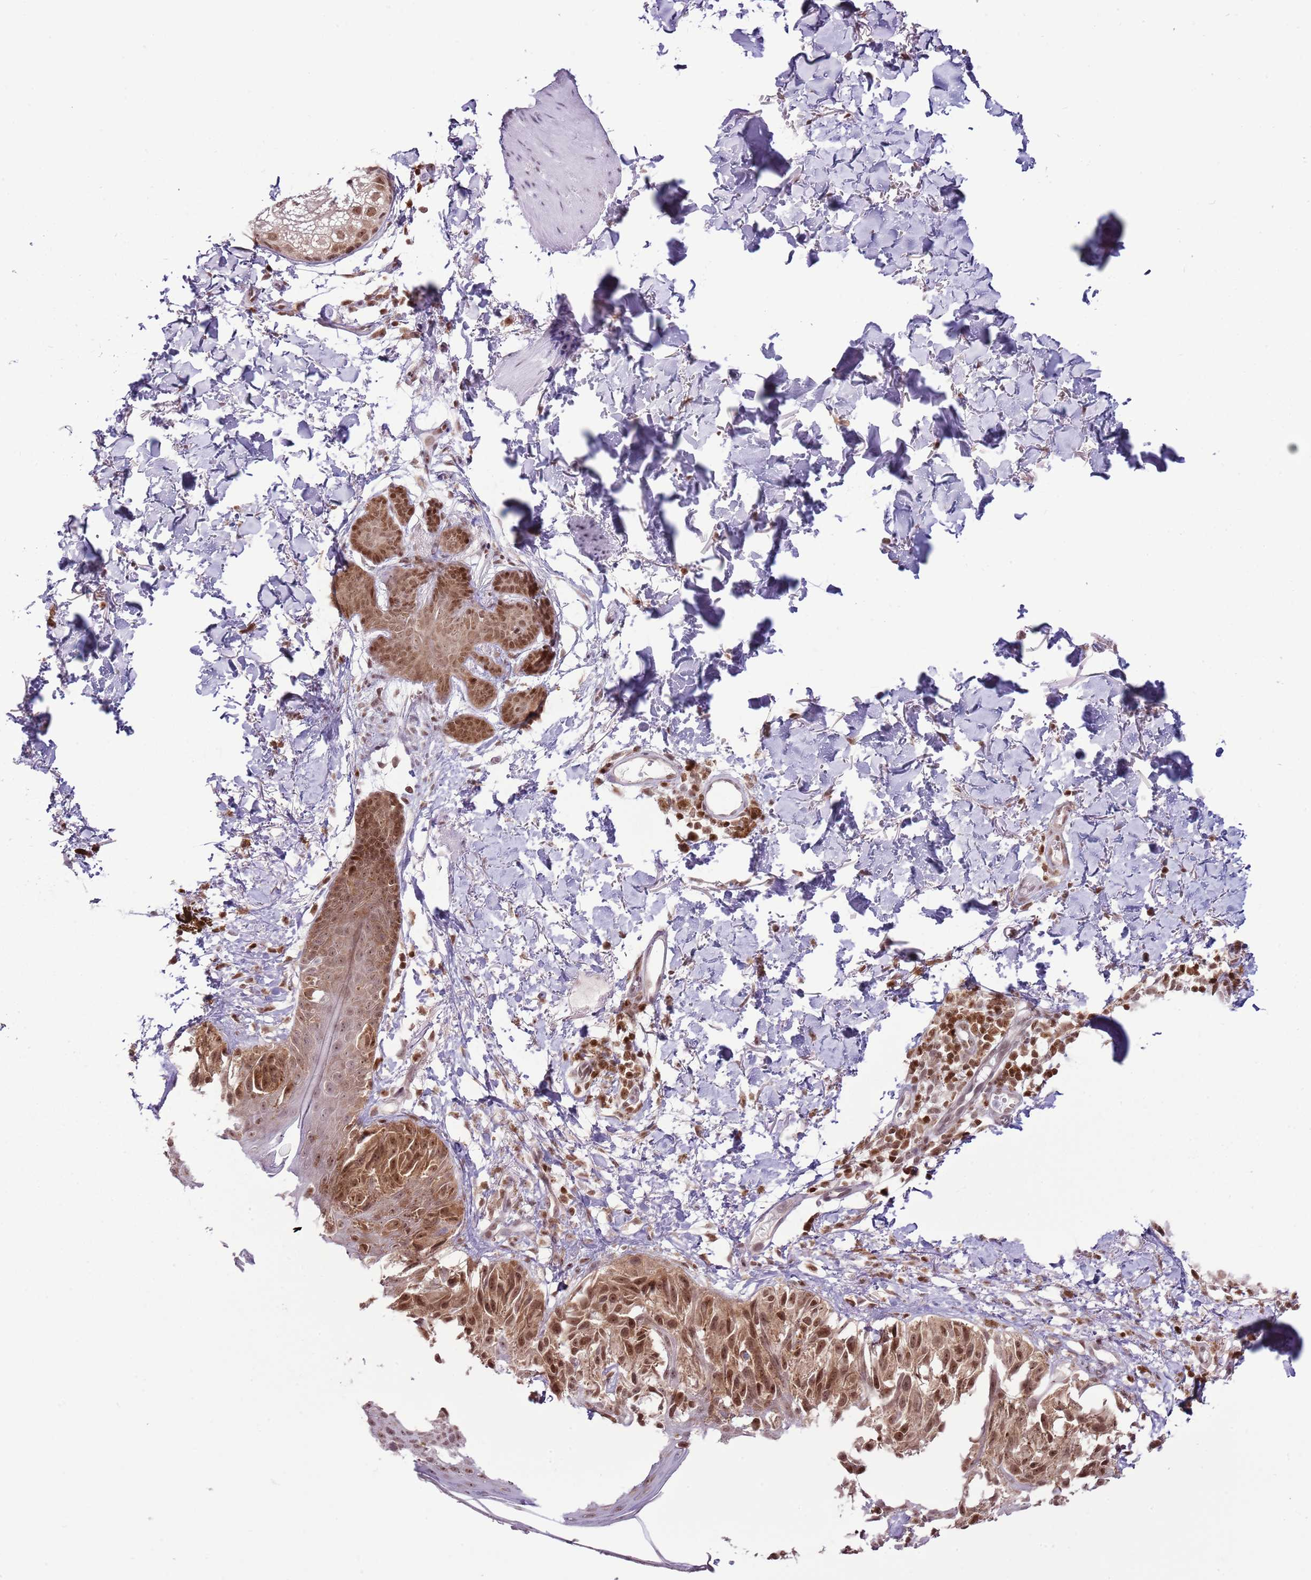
{"staining": {"intensity": "moderate", "quantity": ">75%", "location": "cytoplasmic/membranous,nuclear"}, "tissue": "melanoma", "cell_type": "Tumor cells", "image_type": "cancer", "snomed": [{"axis": "morphology", "description": "Malignant melanoma, NOS"}, {"axis": "topography", "description": "Skin"}], "caption": "Protein expression analysis of human melanoma reveals moderate cytoplasmic/membranous and nuclear positivity in approximately >75% of tumor cells.", "gene": "SELENOH", "patient": {"sex": "male", "age": 73}}